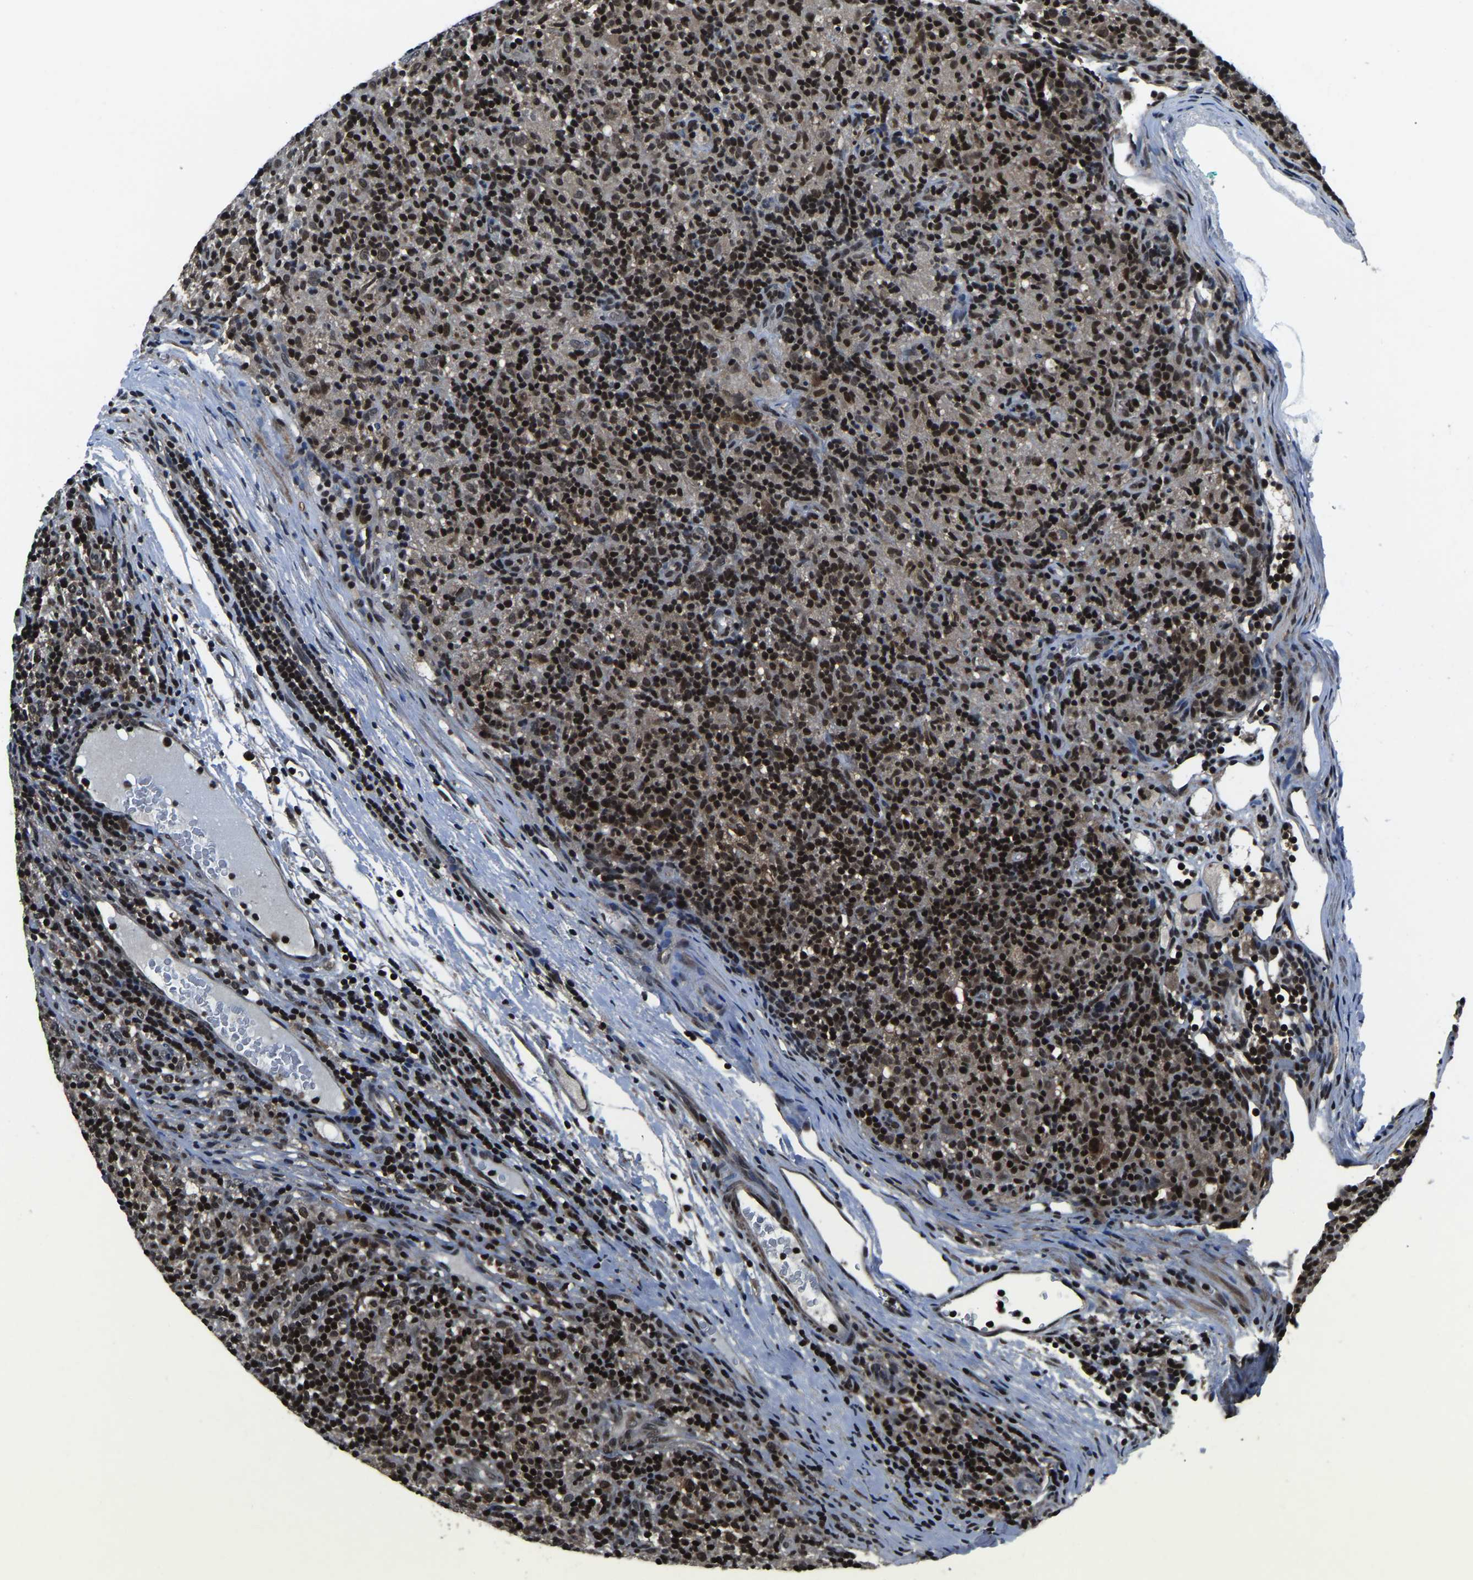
{"staining": {"intensity": "weak", "quantity": ">75%", "location": "nuclear"}, "tissue": "lymphoma", "cell_type": "Tumor cells", "image_type": "cancer", "snomed": [{"axis": "morphology", "description": "Hodgkin's disease, NOS"}, {"axis": "topography", "description": "Lymph node"}], "caption": "Weak nuclear positivity for a protein is seen in about >75% of tumor cells of Hodgkin's disease using immunohistochemistry (IHC).", "gene": "ANKIB1", "patient": {"sex": "male", "age": 70}}